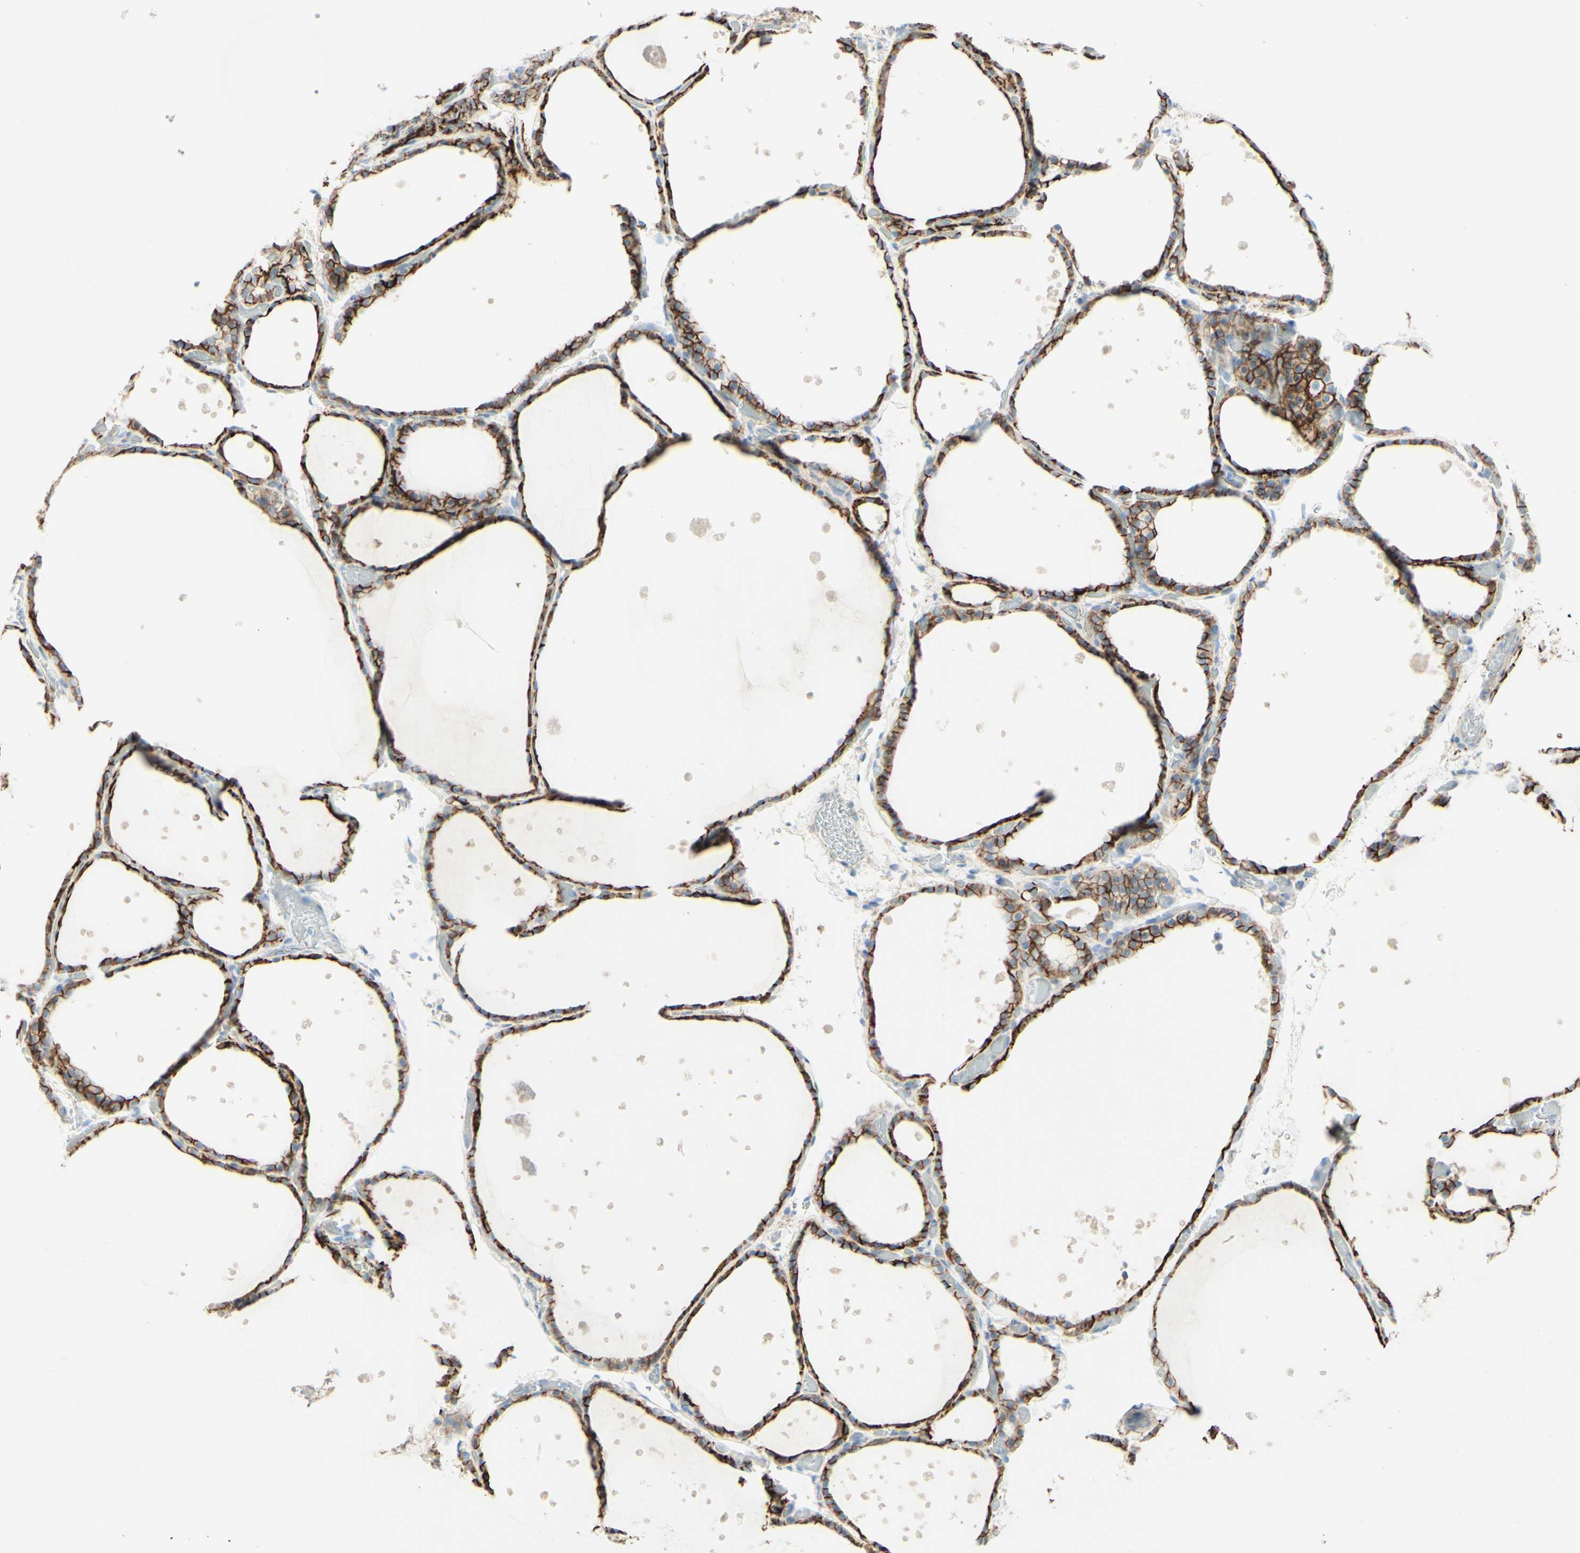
{"staining": {"intensity": "moderate", "quantity": ">75%", "location": "cytoplasmic/membranous"}, "tissue": "thyroid gland", "cell_type": "Glandular cells", "image_type": "normal", "snomed": [{"axis": "morphology", "description": "Normal tissue, NOS"}, {"axis": "topography", "description": "Thyroid gland"}], "caption": "Immunohistochemical staining of benign human thyroid gland displays moderate cytoplasmic/membranous protein expression in approximately >75% of glandular cells. Using DAB (brown) and hematoxylin (blue) stains, captured at high magnification using brightfield microscopy.", "gene": "ALCAM", "patient": {"sex": "female", "age": 44}}